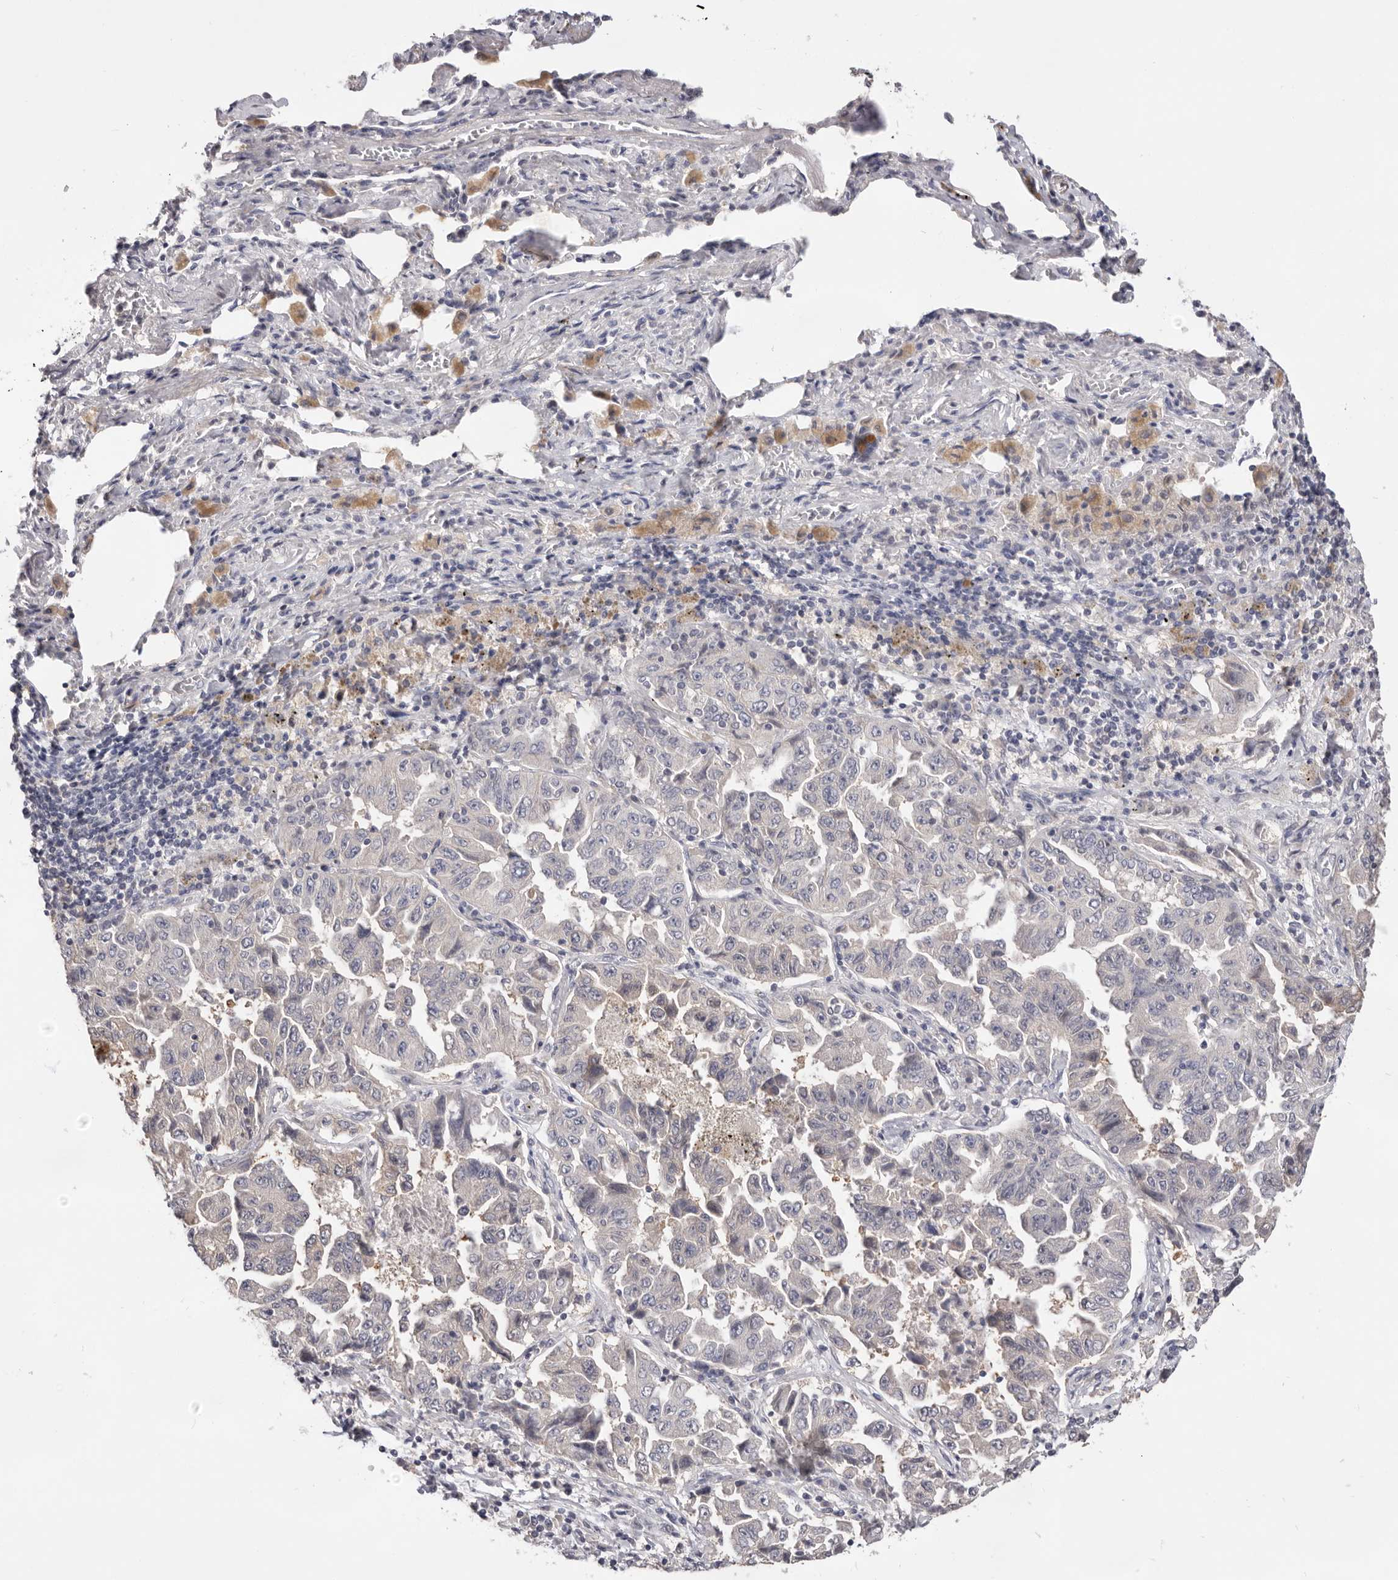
{"staining": {"intensity": "negative", "quantity": "none", "location": "none"}, "tissue": "lung cancer", "cell_type": "Tumor cells", "image_type": "cancer", "snomed": [{"axis": "morphology", "description": "Adenocarcinoma, NOS"}, {"axis": "topography", "description": "Lung"}], "caption": "This micrograph is of lung cancer (adenocarcinoma) stained with immunohistochemistry to label a protein in brown with the nuclei are counter-stained blue. There is no staining in tumor cells. The staining is performed using DAB (3,3'-diaminobenzidine) brown chromogen with nuclei counter-stained in using hematoxylin.", "gene": "DOP1A", "patient": {"sex": "female", "age": 51}}